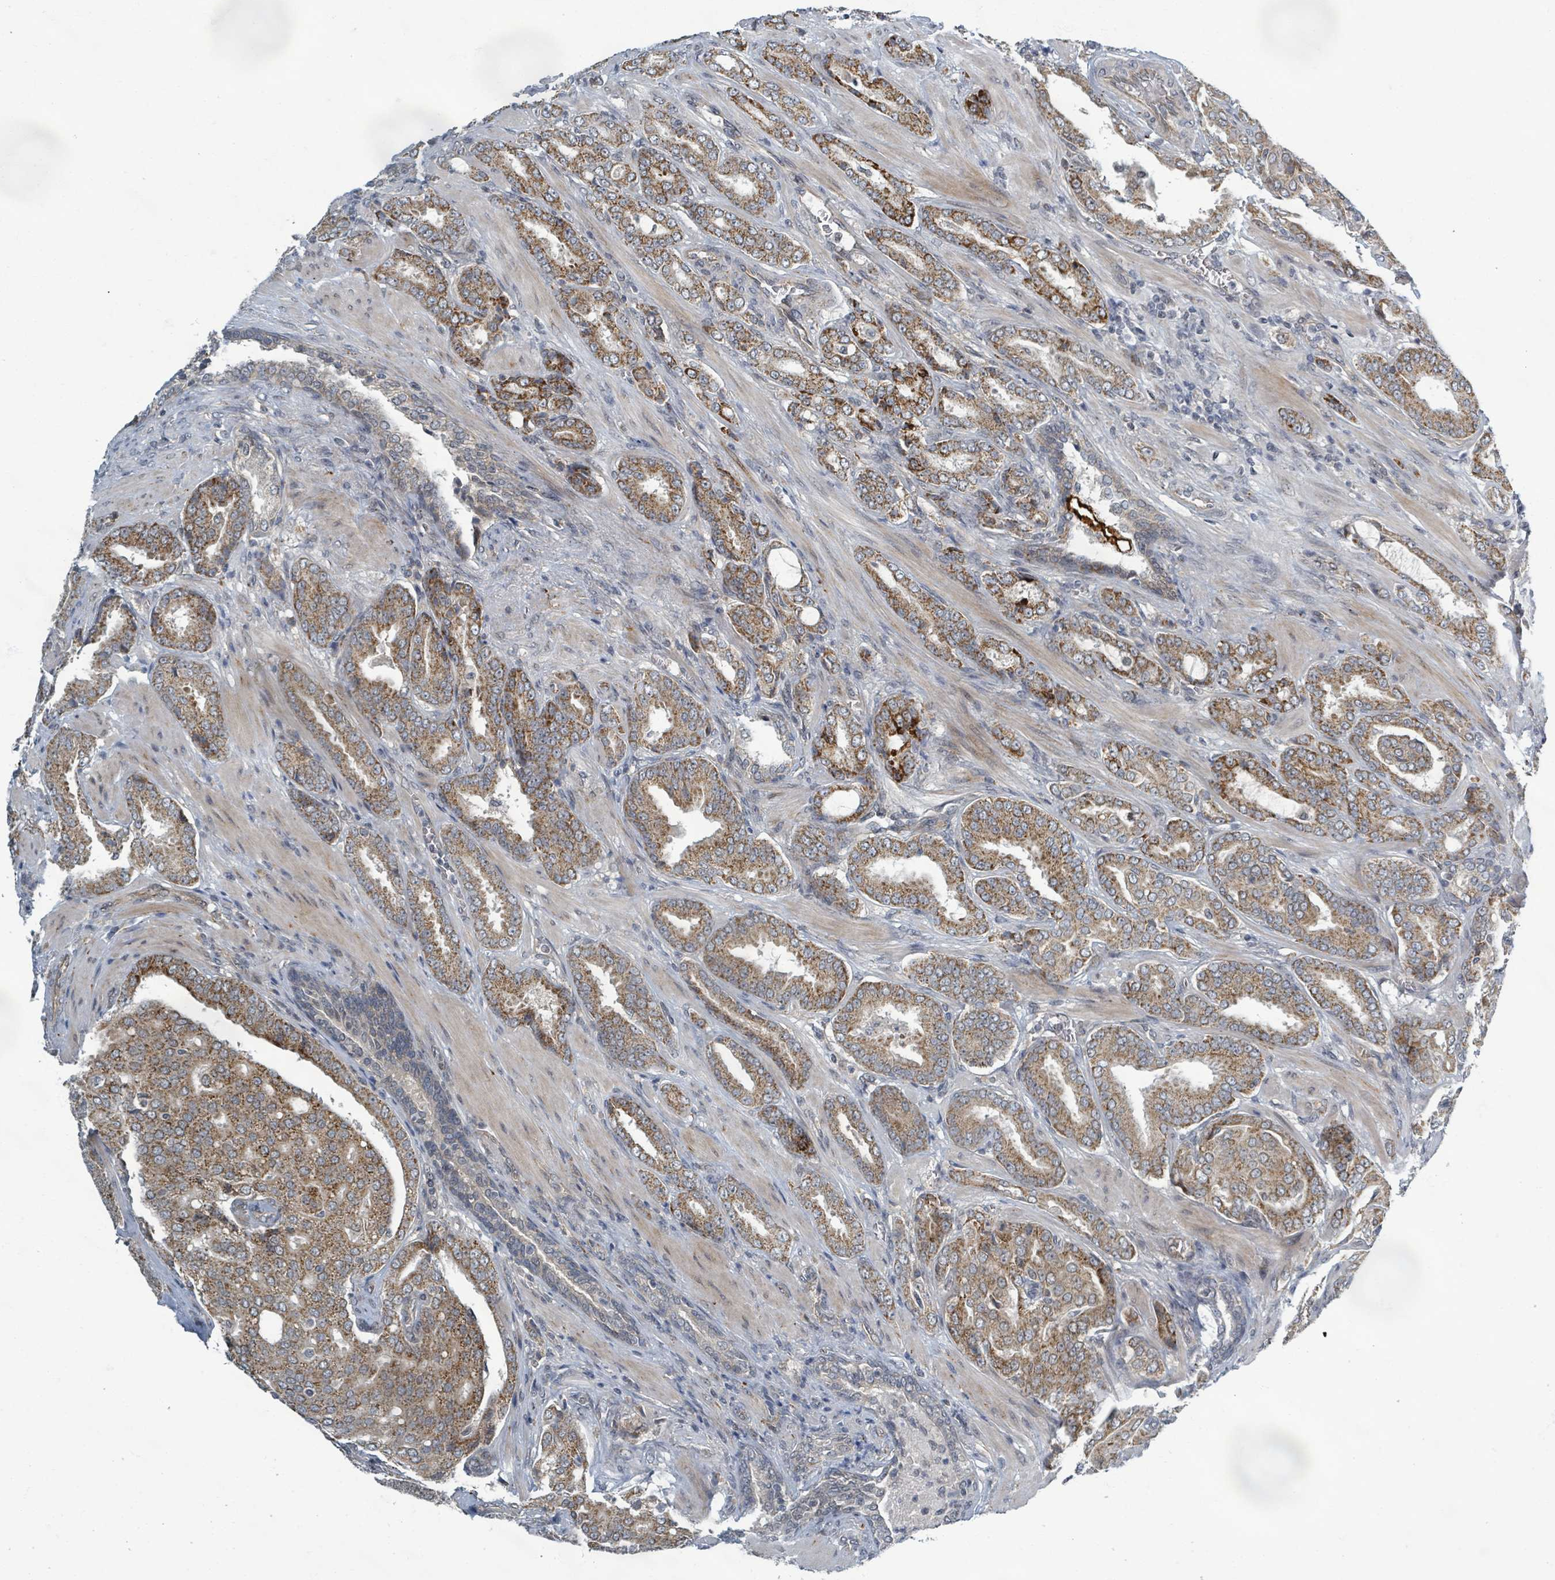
{"staining": {"intensity": "strong", "quantity": ">75%", "location": "cytoplasmic/membranous"}, "tissue": "prostate cancer", "cell_type": "Tumor cells", "image_type": "cancer", "snomed": [{"axis": "morphology", "description": "Adenocarcinoma, High grade"}, {"axis": "topography", "description": "Prostate"}], "caption": "Immunohistochemical staining of human prostate cancer shows high levels of strong cytoplasmic/membranous protein expression in about >75% of tumor cells.", "gene": "INTS15", "patient": {"sex": "male", "age": 68}}